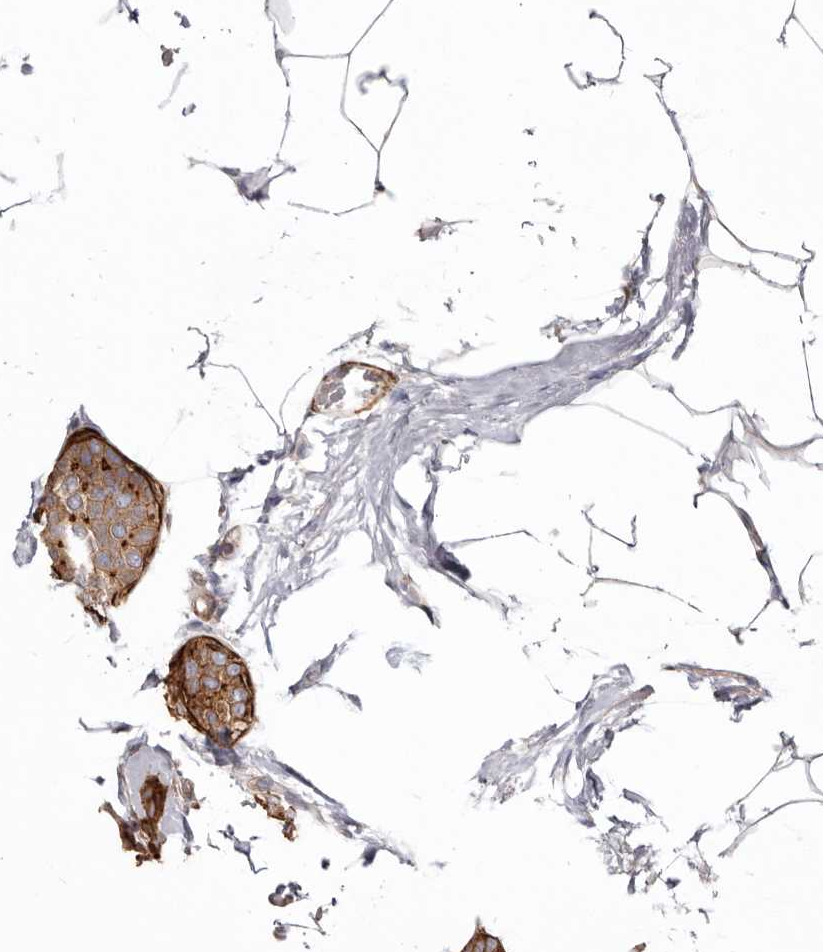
{"staining": {"intensity": "strong", "quantity": ">75%", "location": "cytoplasmic/membranous"}, "tissue": "breast cancer", "cell_type": "Tumor cells", "image_type": "cancer", "snomed": [{"axis": "morphology", "description": "Lobular carcinoma, in situ"}, {"axis": "morphology", "description": "Lobular carcinoma"}, {"axis": "topography", "description": "Breast"}], "caption": "Immunohistochemical staining of breast cancer demonstrates strong cytoplasmic/membranous protein staining in about >75% of tumor cells.", "gene": "CGN", "patient": {"sex": "female", "age": 41}}